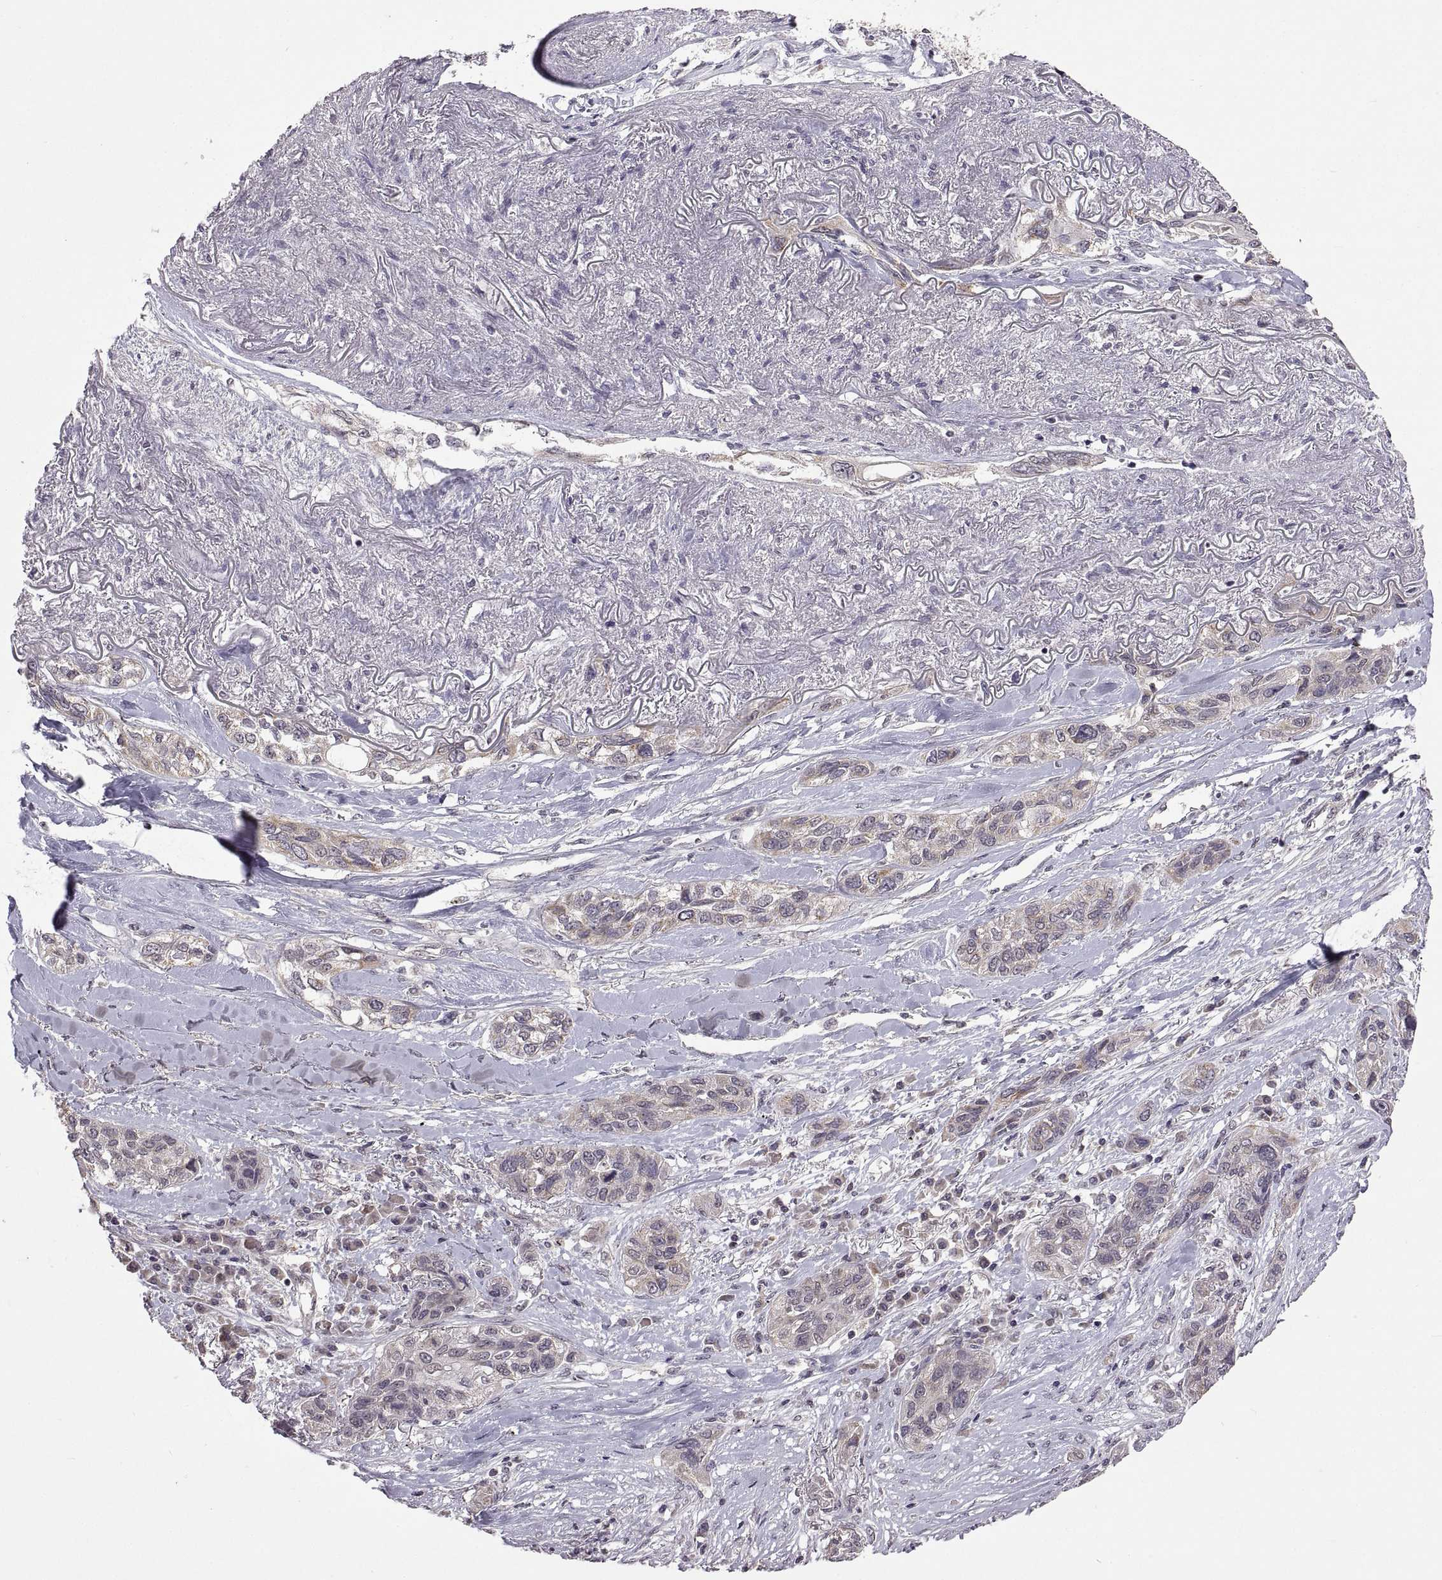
{"staining": {"intensity": "weak", "quantity": "<25%", "location": "cytoplasmic/membranous"}, "tissue": "lung cancer", "cell_type": "Tumor cells", "image_type": "cancer", "snomed": [{"axis": "morphology", "description": "Squamous cell carcinoma, NOS"}, {"axis": "topography", "description": "Lung"}], "caption": "High power microscopy image of an immunohistochemistry photomicrograph of lung squamous cell carcinoma, revealing no significant positivity in tumor cells.", "gene": "LAMA1", "patient": {"sex": "female", "age": 70}}